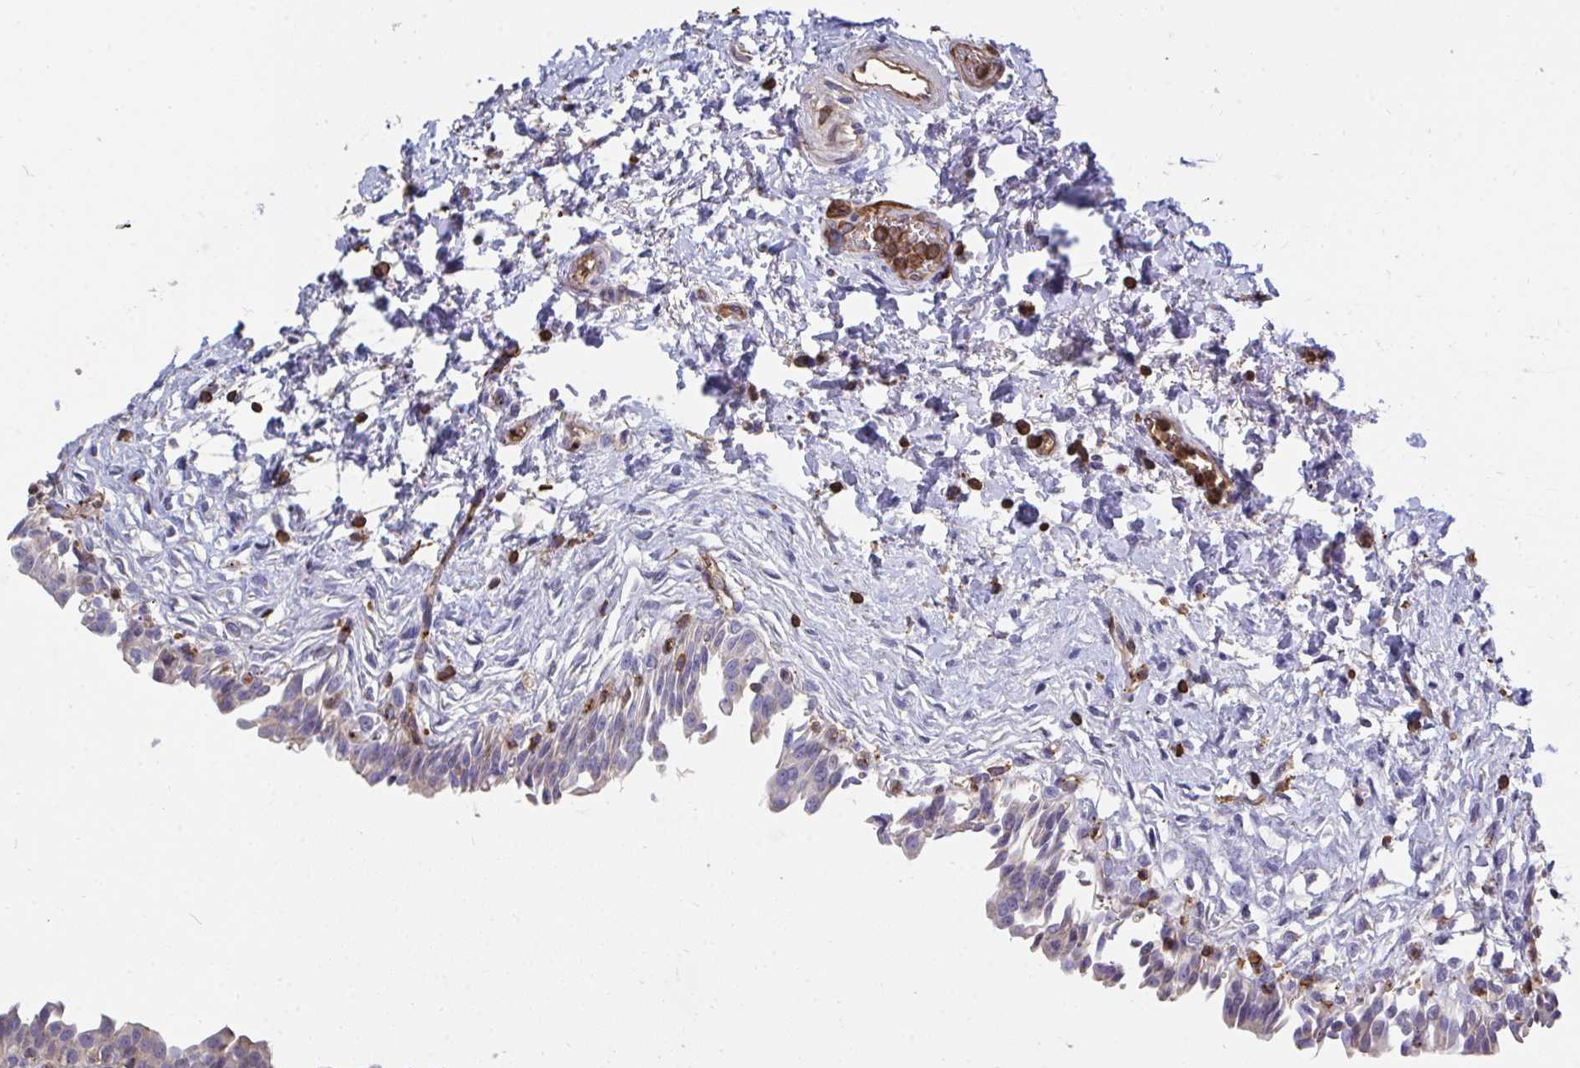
{"staining": {"intensity": "weak", "quantity": "<25%", "location": "cytoplasmic/membranous"}, "tissue": "urinary bladder", "cell_type": "Urothelial cells", "image_type": "normal", "snomed": [{"axis": "morphology", "description": "Normal tissue, NOS"}, {"axis": "topography", "description": "Urinary bladder"}], "caption": "Immunohistochemistry (IHC) micrograph of benign urinary bladder stained for a protein (brown), which shows no expression in urothelial cells. (Stains: DAB (3,3'-diaminobenzidine) IHC with hematoxylin counter stain, Microscopy: brightfield microscopy at high magnification).", "gene": "CFL1", "patient": {"sex": "male", "age": 37}}